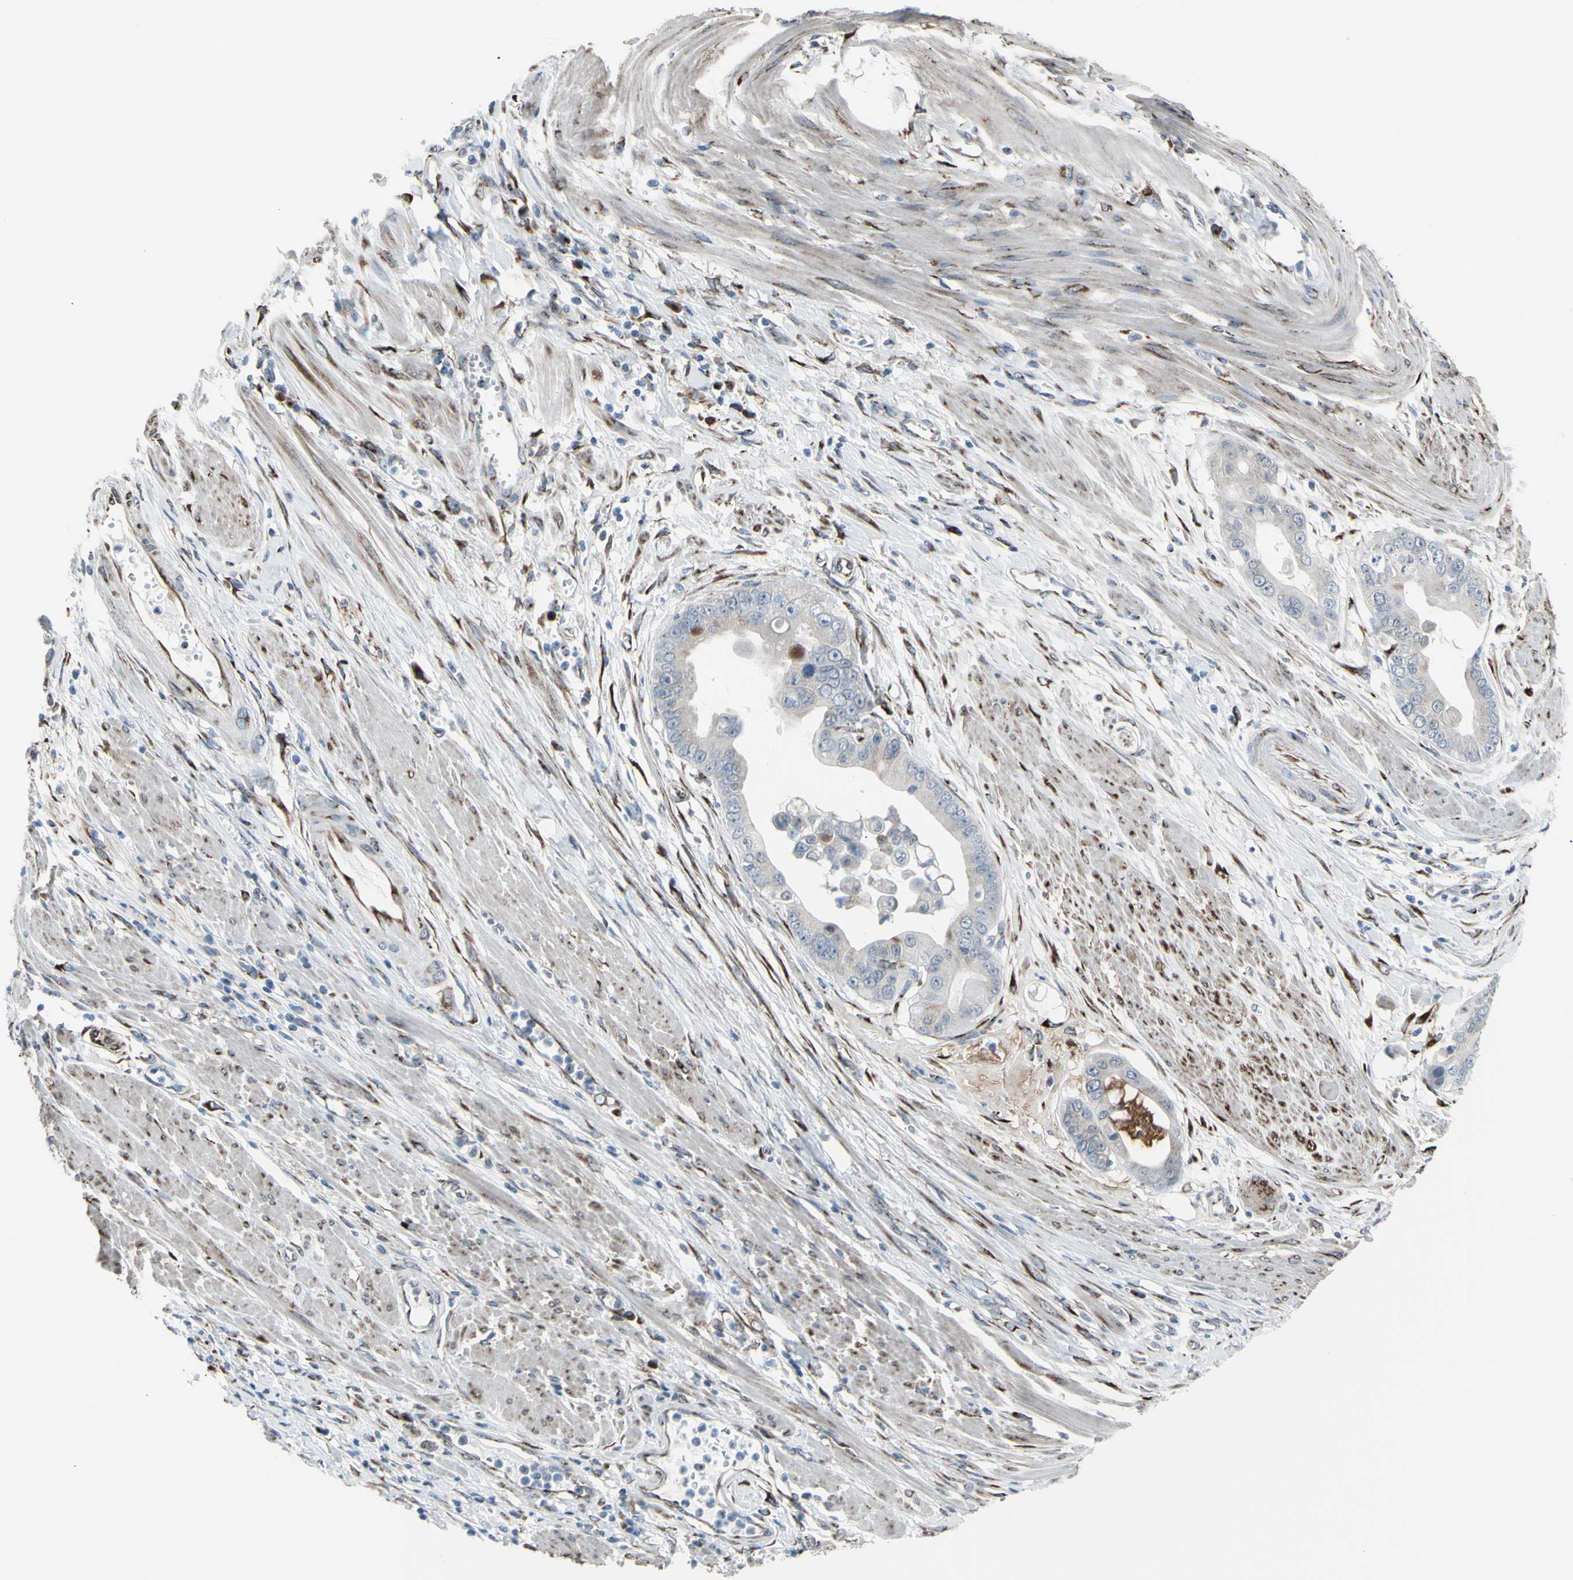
{"staining": {"intensity": "weak", "quantity": "<25%", "location": "cytoplasmic/membranous"}, "tissue": "pancreatic cancer", "cell_type": "Tumor cells", "image_type": "cancer", "snomed": [{"axis": "morphology", "description": "Adenocarcinoma, NOS"}, {"axis": "topography", "description": "Pancreas"}], "caption": "High power microscopy photomicrograph of an immunohistochemistry (IHC) histopathology image of pancreatic cancer (adenocarcinoma), revealing no significant expression in tumor cells. Brightfield microscopy of immunohistochemistry (IHC) stained with DAB (brown) and hematoxylin (blue), captured at high magnification.", "gene": "GLG1", "patient": {"sex": "female", "age": 75}}